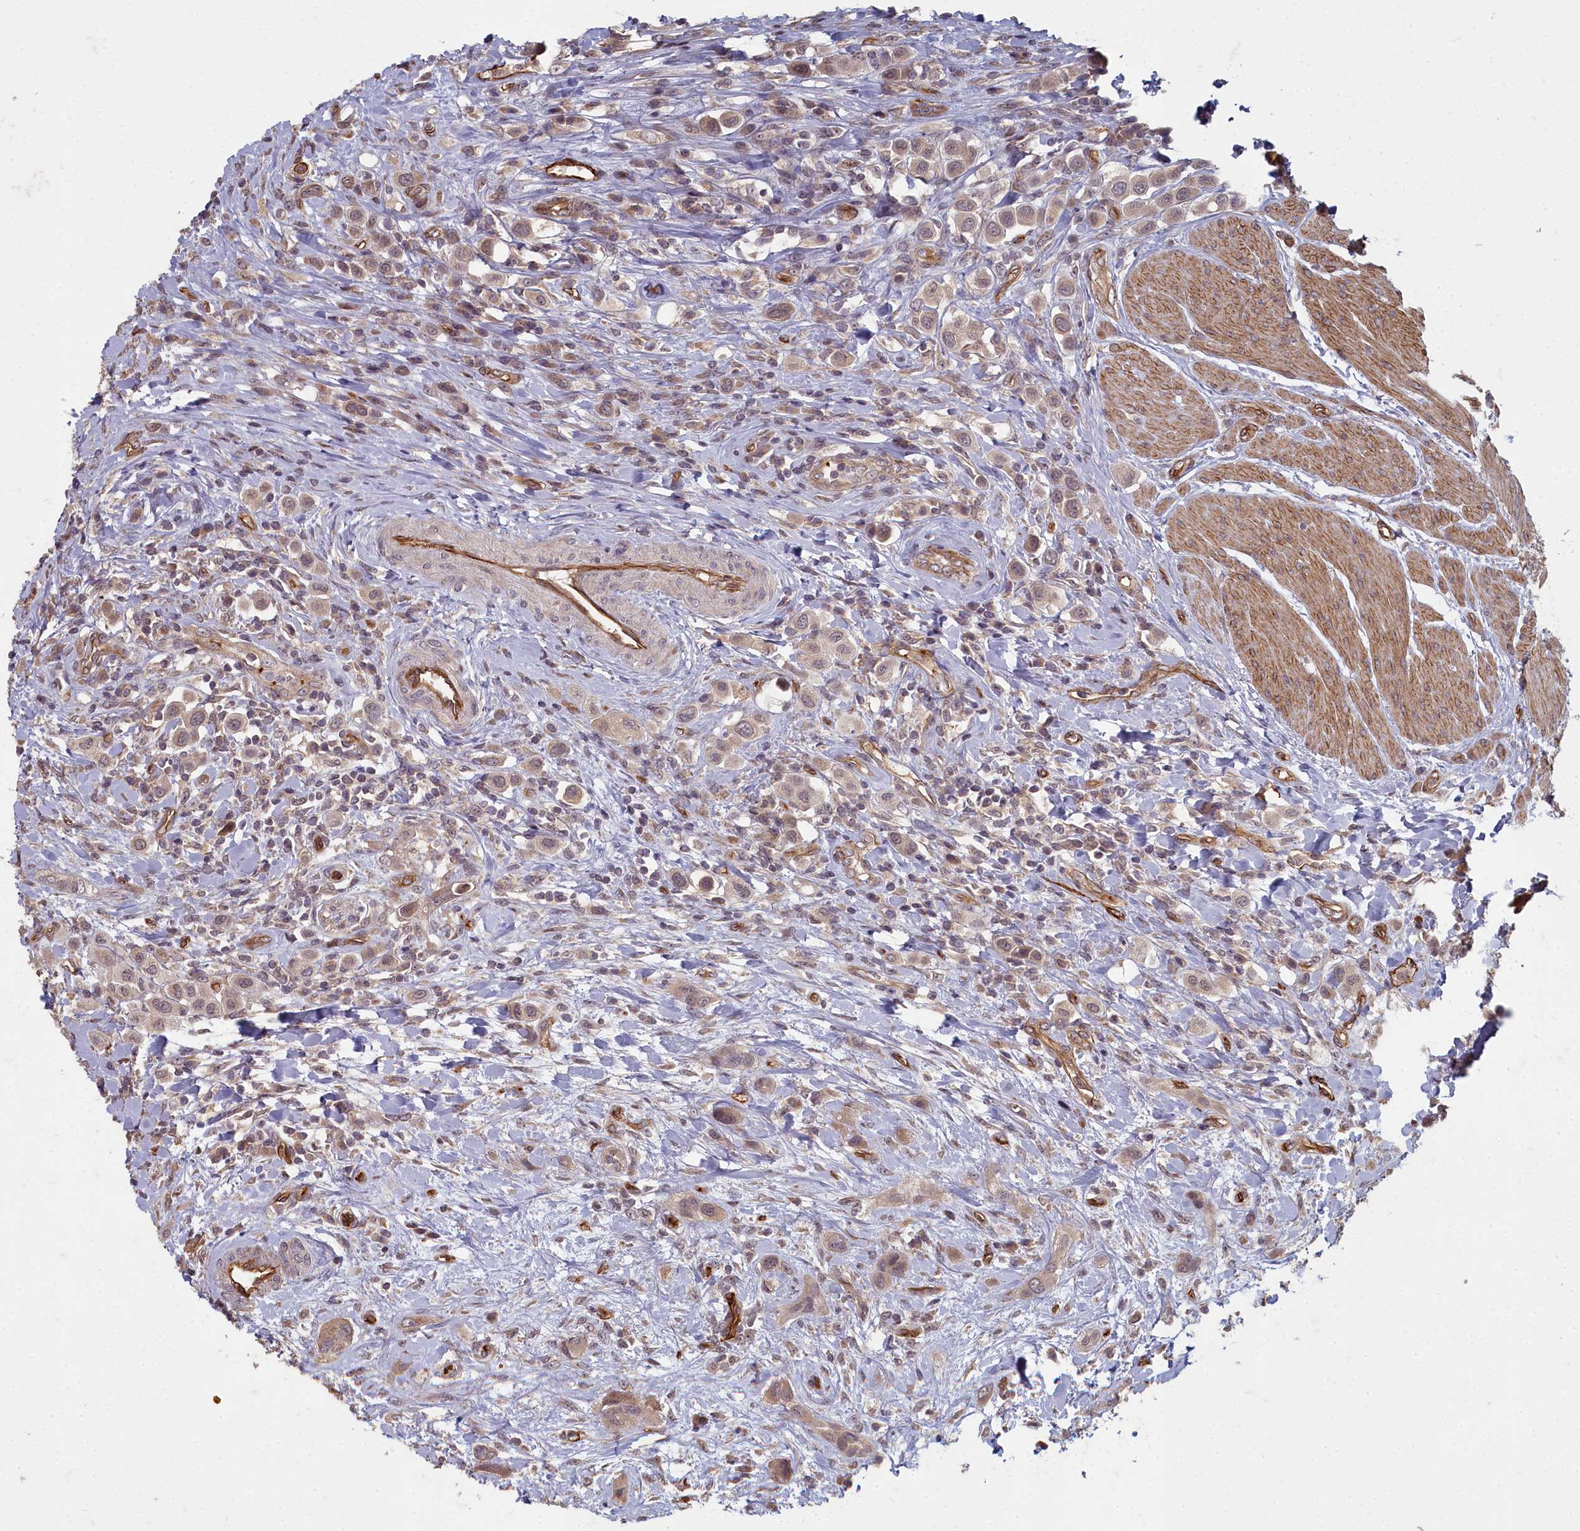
{"staining": {"intensity": "weak", "quantity": ">75%", "location": "cytoplasmic/membranous,nuclear"}, "tissue": "urothelial cancer", "cell_type": "Tumor cells", "image_type": "cancer", "snomed": [{"axis": "morphology", "description": "Urothelial carcinoma, High grade"}, {"axis": "topography", "description": "Urinary bladder"}], "caption": "Urothelial cancer stained with immunohistochemistry displays weak cytoplasmic/membranous and nuclear staining in about >75% of tumor cells.", "gene": "TSPYL4", "patient": {"sex": "male", "age": 50}}